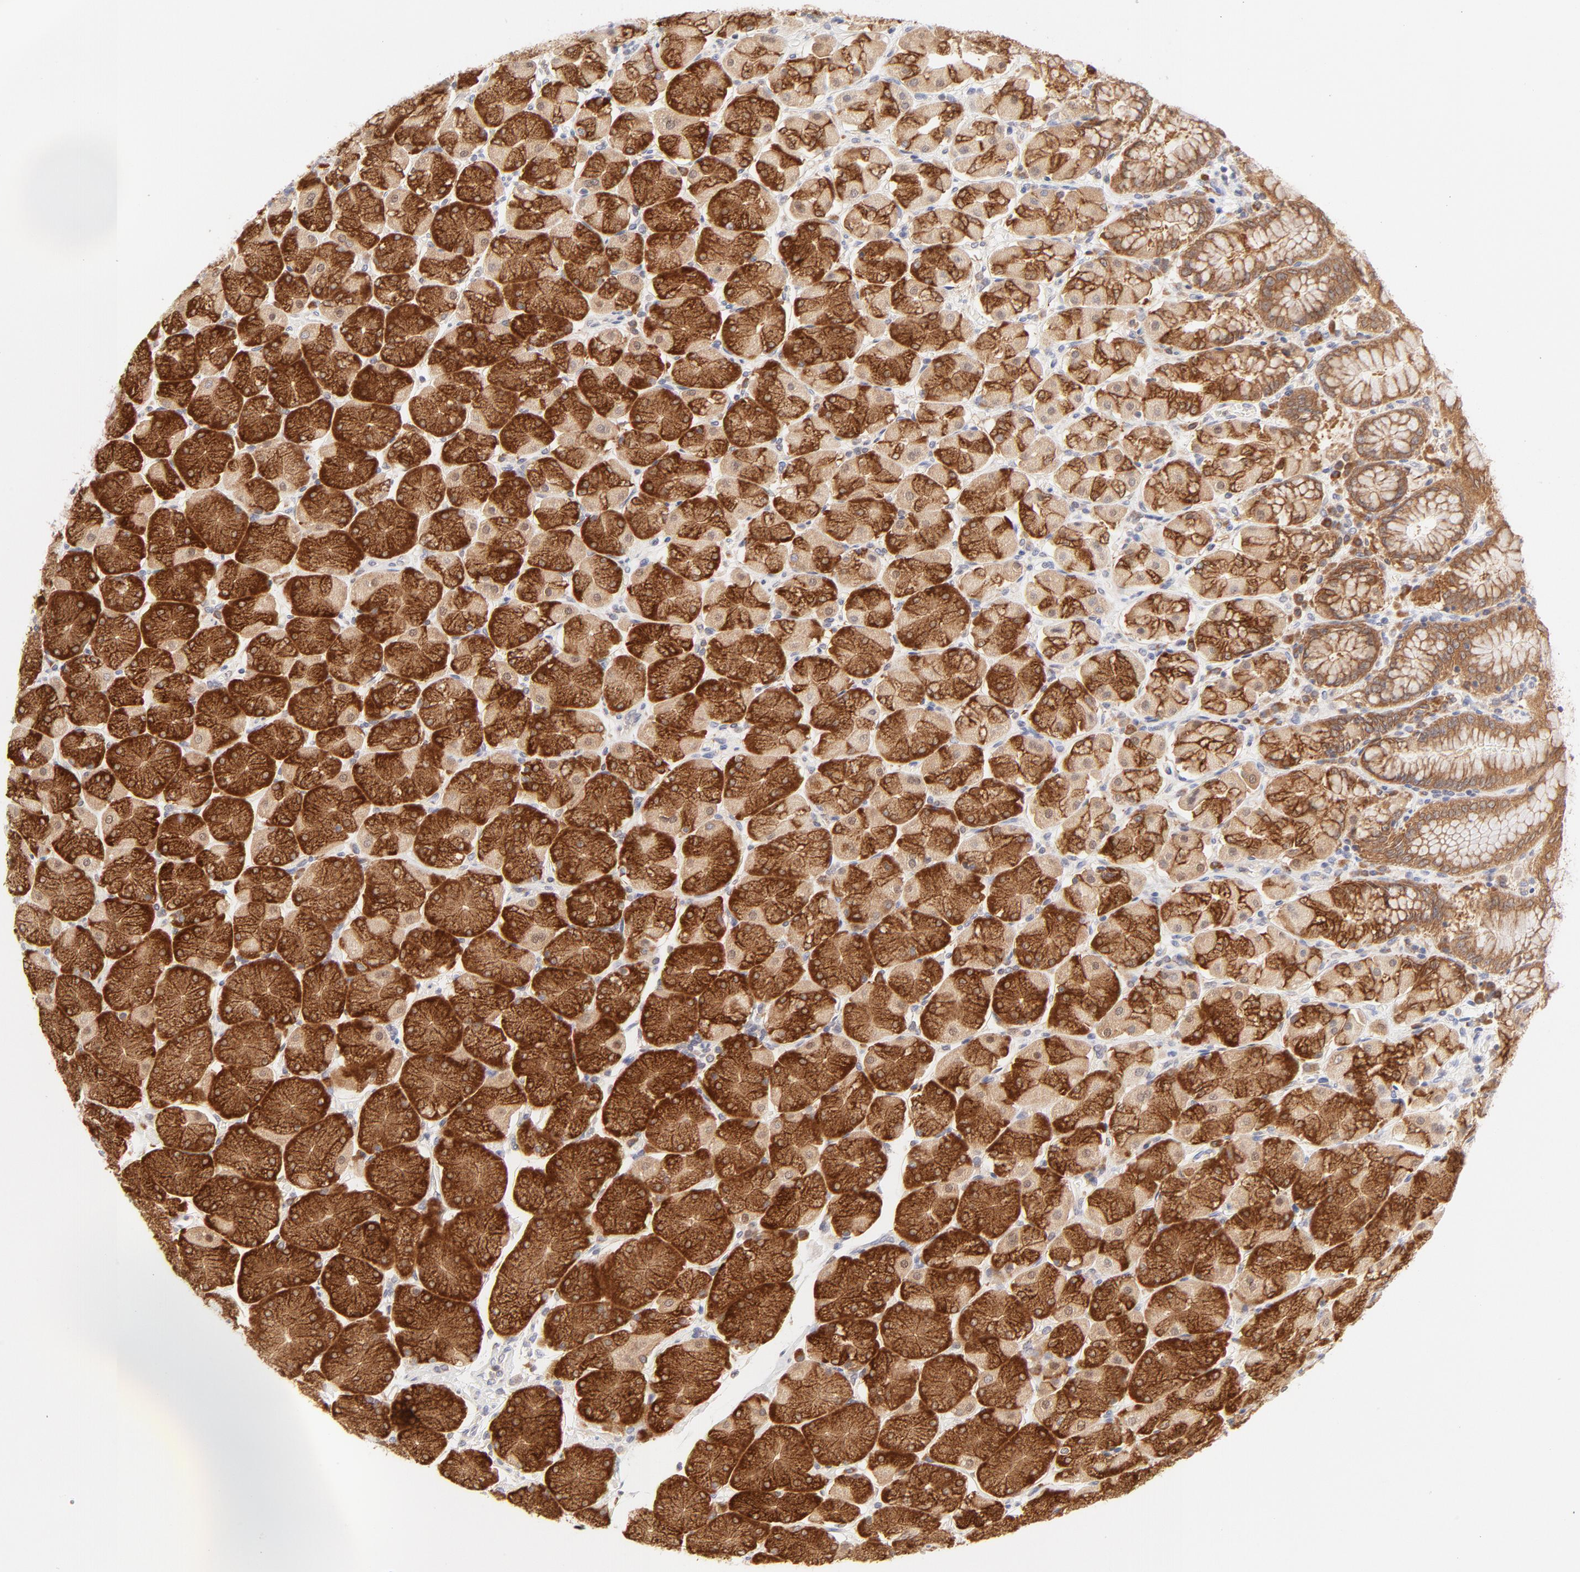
{"staining": {"intensity": "strong", "quantity": ">75%", "location": "cytoplasmic/membranous"}, "tissue": "stomach", "cell_type": "Glandular cells", "image_type": "normal", "snomed": [{"axis": "morphology", "description": "Normal tissue, NOS"}, {"axis": "topography", "description": "Stomach, upper"}, {"axis": "topography", "description": "Stomach"}], "caption": "Normal stomach was stained to show a protein in brown. There is high levels of strong cytoplasmic/membranous staining in about >75% of glandular cells. The staining was performed using DAB (3,3'-diaminobenzidine) to visualize the protein expression in brown, while the nuclei were stained in blue with hematoxylin (Magnification: 20x).", "gene": "RPS6KA1", "patient": {"sex": "male", "age": 76}}